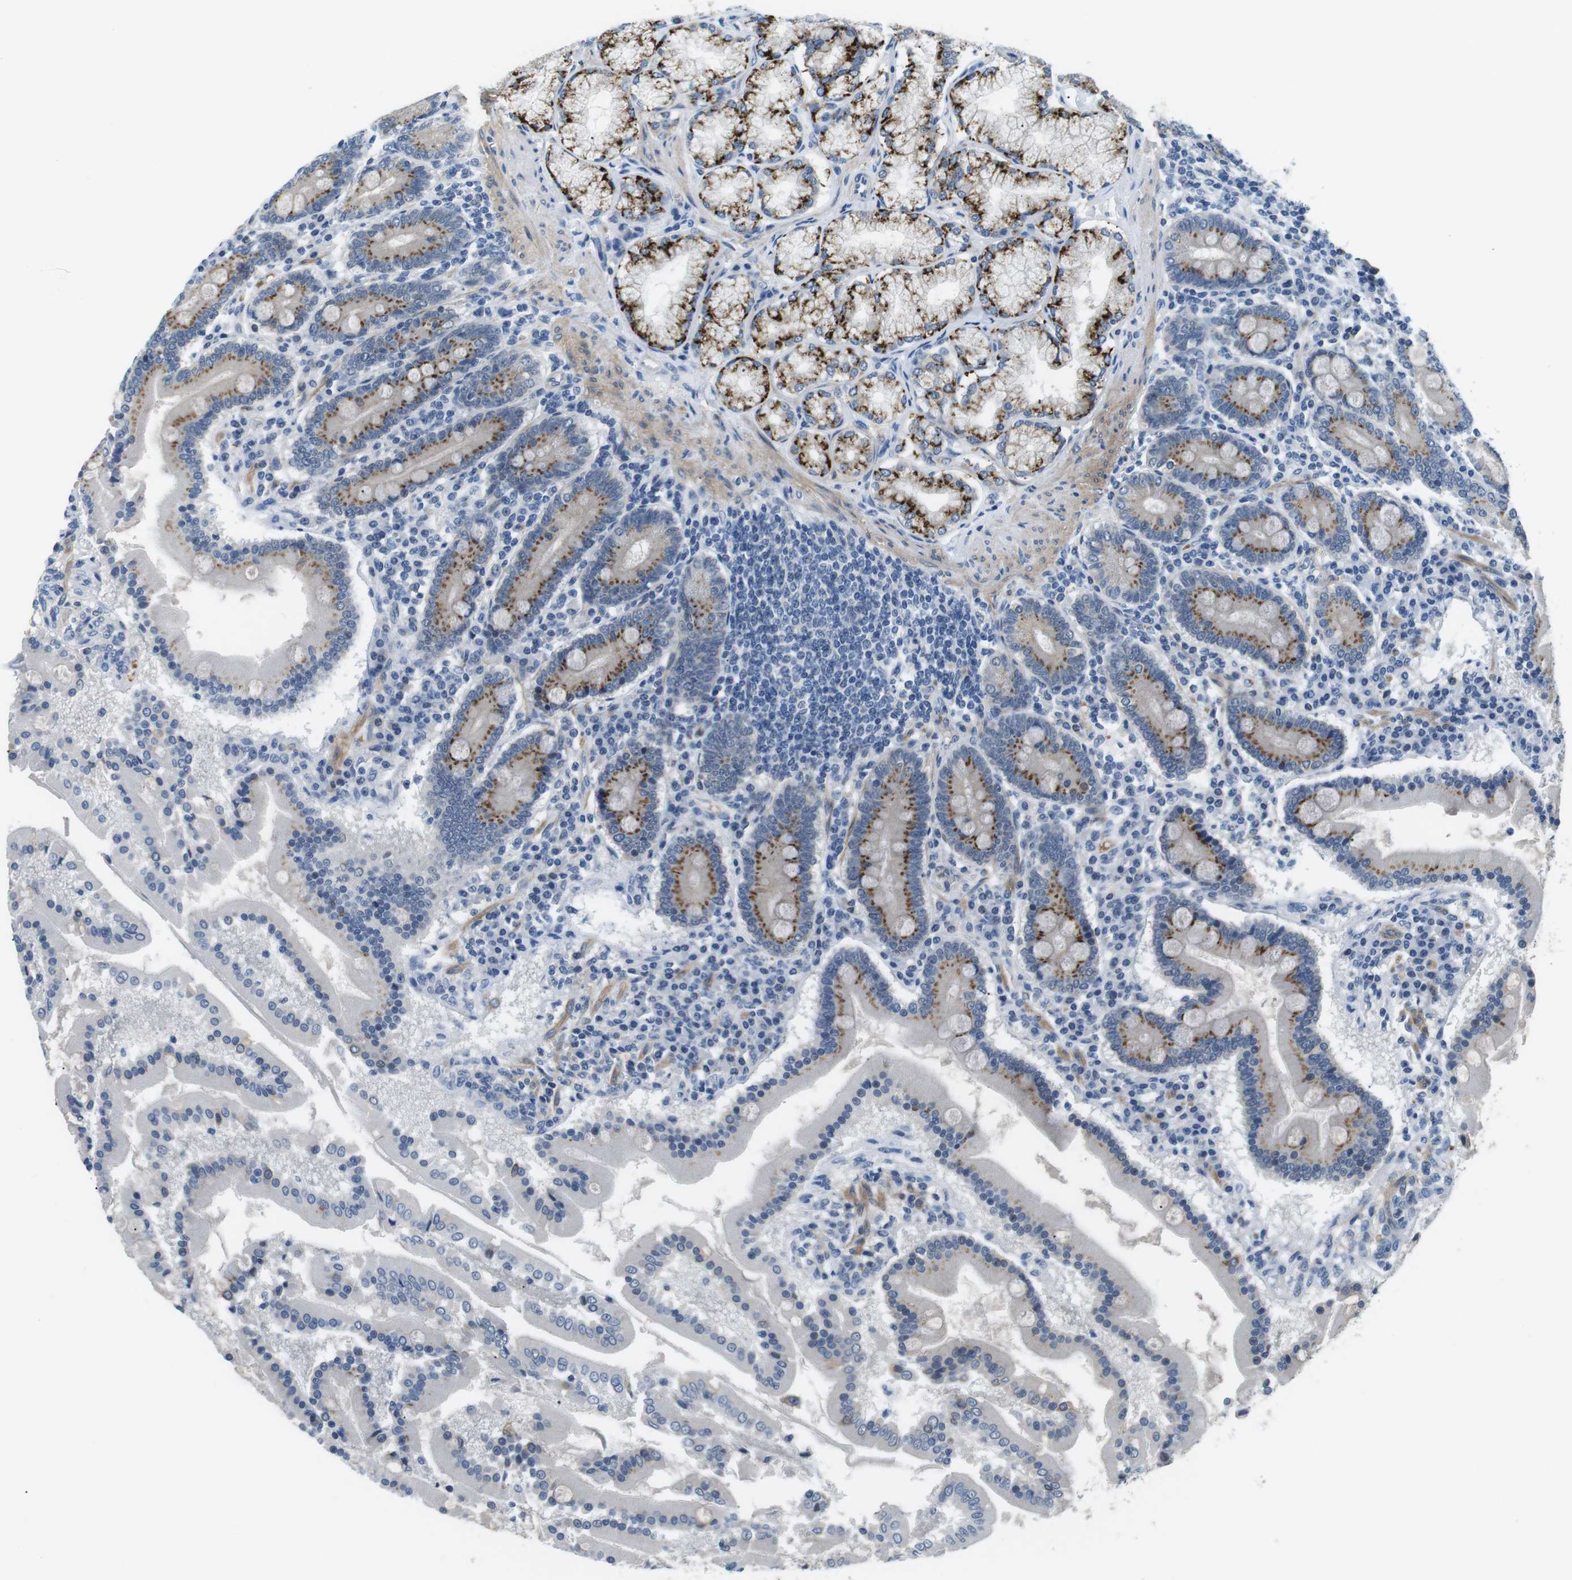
{"staining": {"intensity": "moderate", "quantity": "25%-75%", "location": "cytoplasmic/membranous"}, "tissue": "duodenum", "cell_type": "Glandular cells", "image_type": "normal", "snomed": [{"axis": "morphology", "description": "Normal tissue, NOS"}, {"axis": "topography", "description": "Duodenum"}], "caption": "An image showing moderate cytoplasmic/membranous expression in about 25%-75% of glandular cells in benign duodenum, as visualized by brown immunohistochemical staining.", "gene": "WSCD1", "patient": {"sex": "male", "age": 50}}